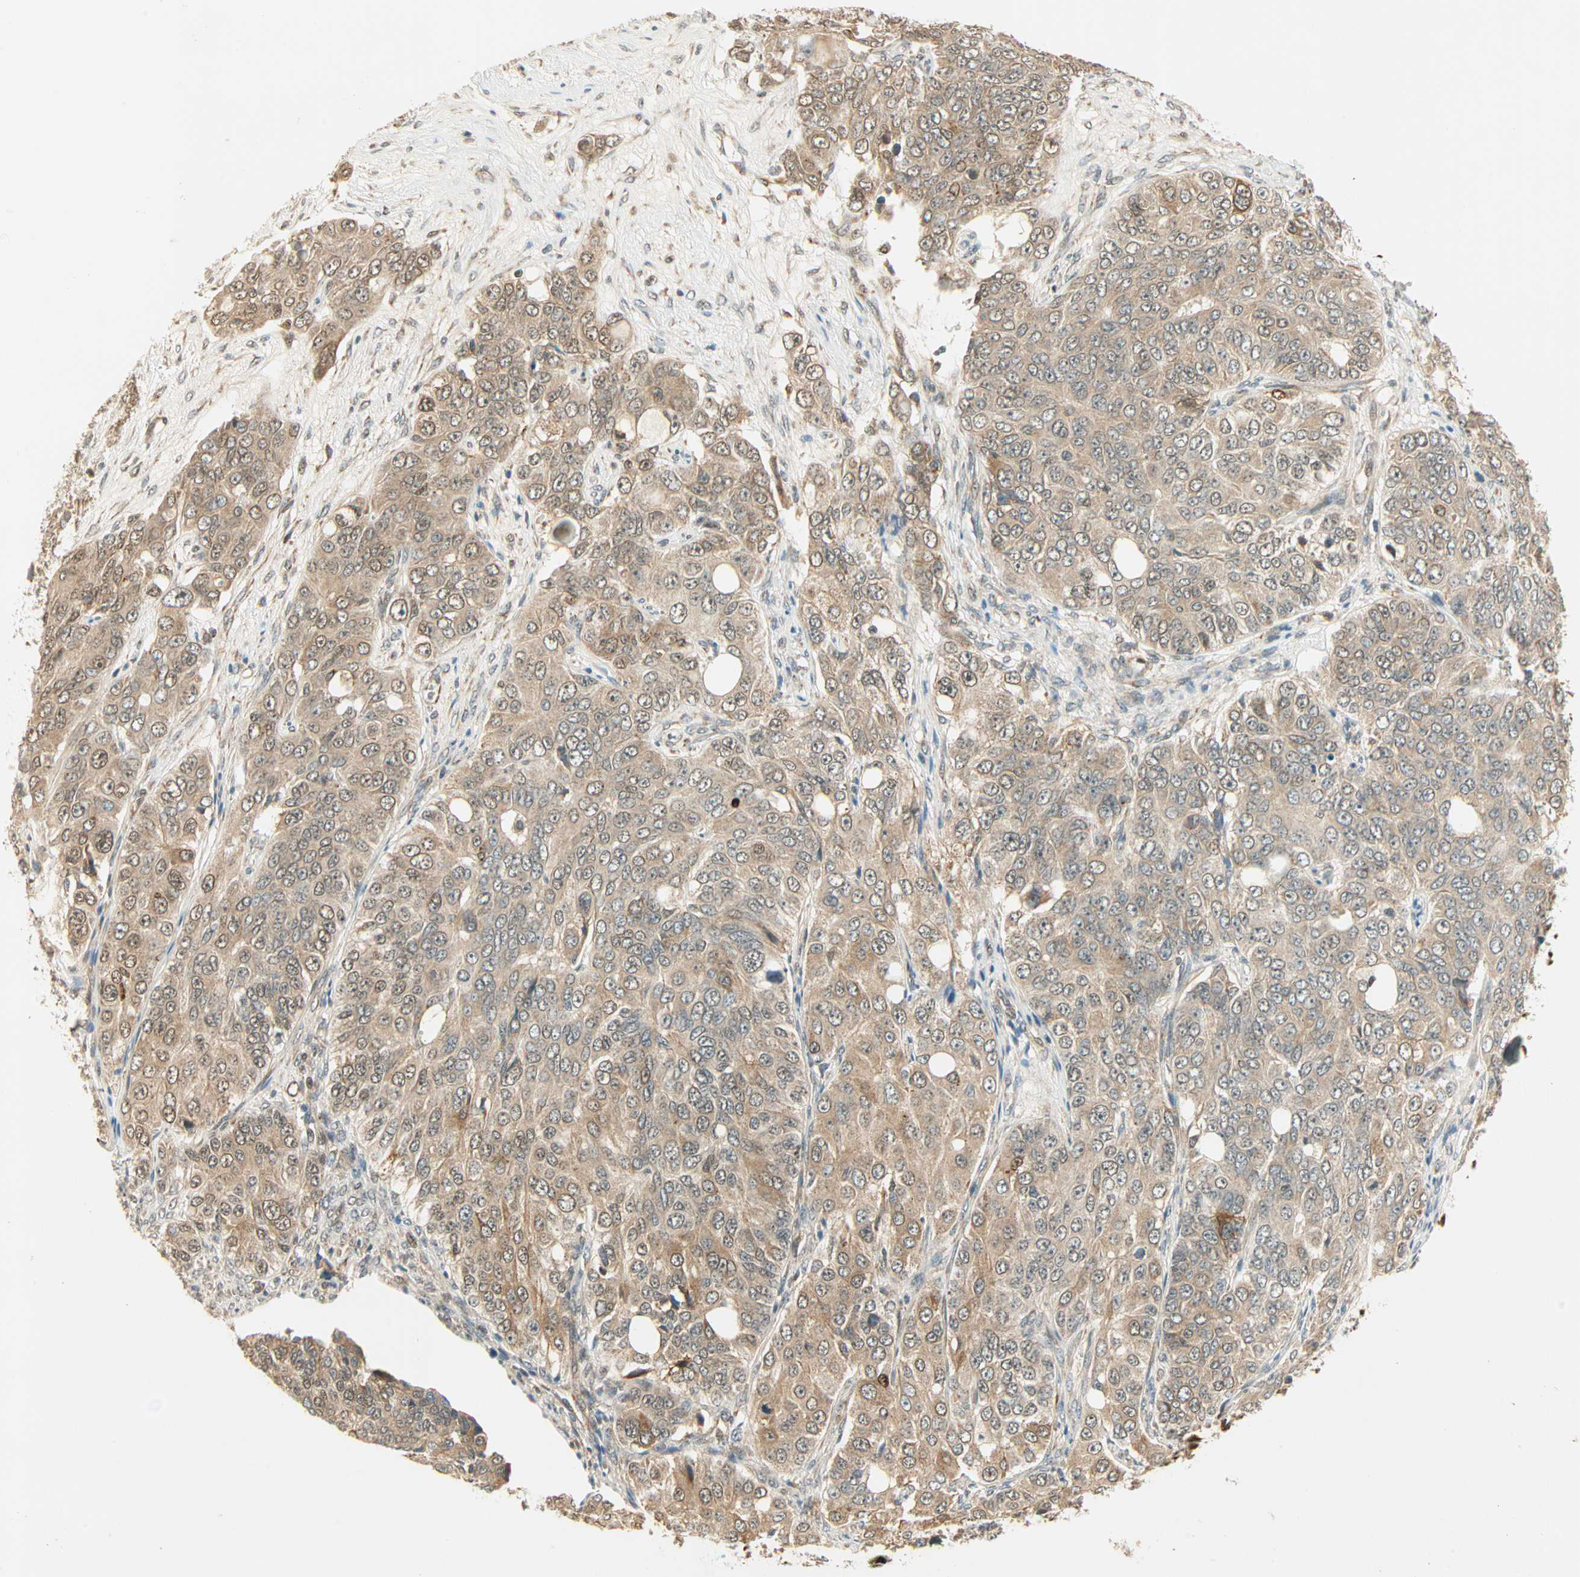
{"staining": {"intensity": "moderate", "quantity": ">75%", "location": "cytoplasmic/membranous"}, "tissue": "ovarian cancer", "cell_type": "Tumor cells", "image_type": "cancer", "snomed": [{"axis": "morphology", "description": "Carcinoma, endometroid"}, {"axis": "topography", "description": "Ovary"}], "caption": "DAB immunohistochemical staining of human ovarian cancer exhibits moderate cytoplasmic/membranous protein staining in about >75% of tumor cells.", "gene": "PNPLA6", "patient": {"sex": "female", "age": 51}}